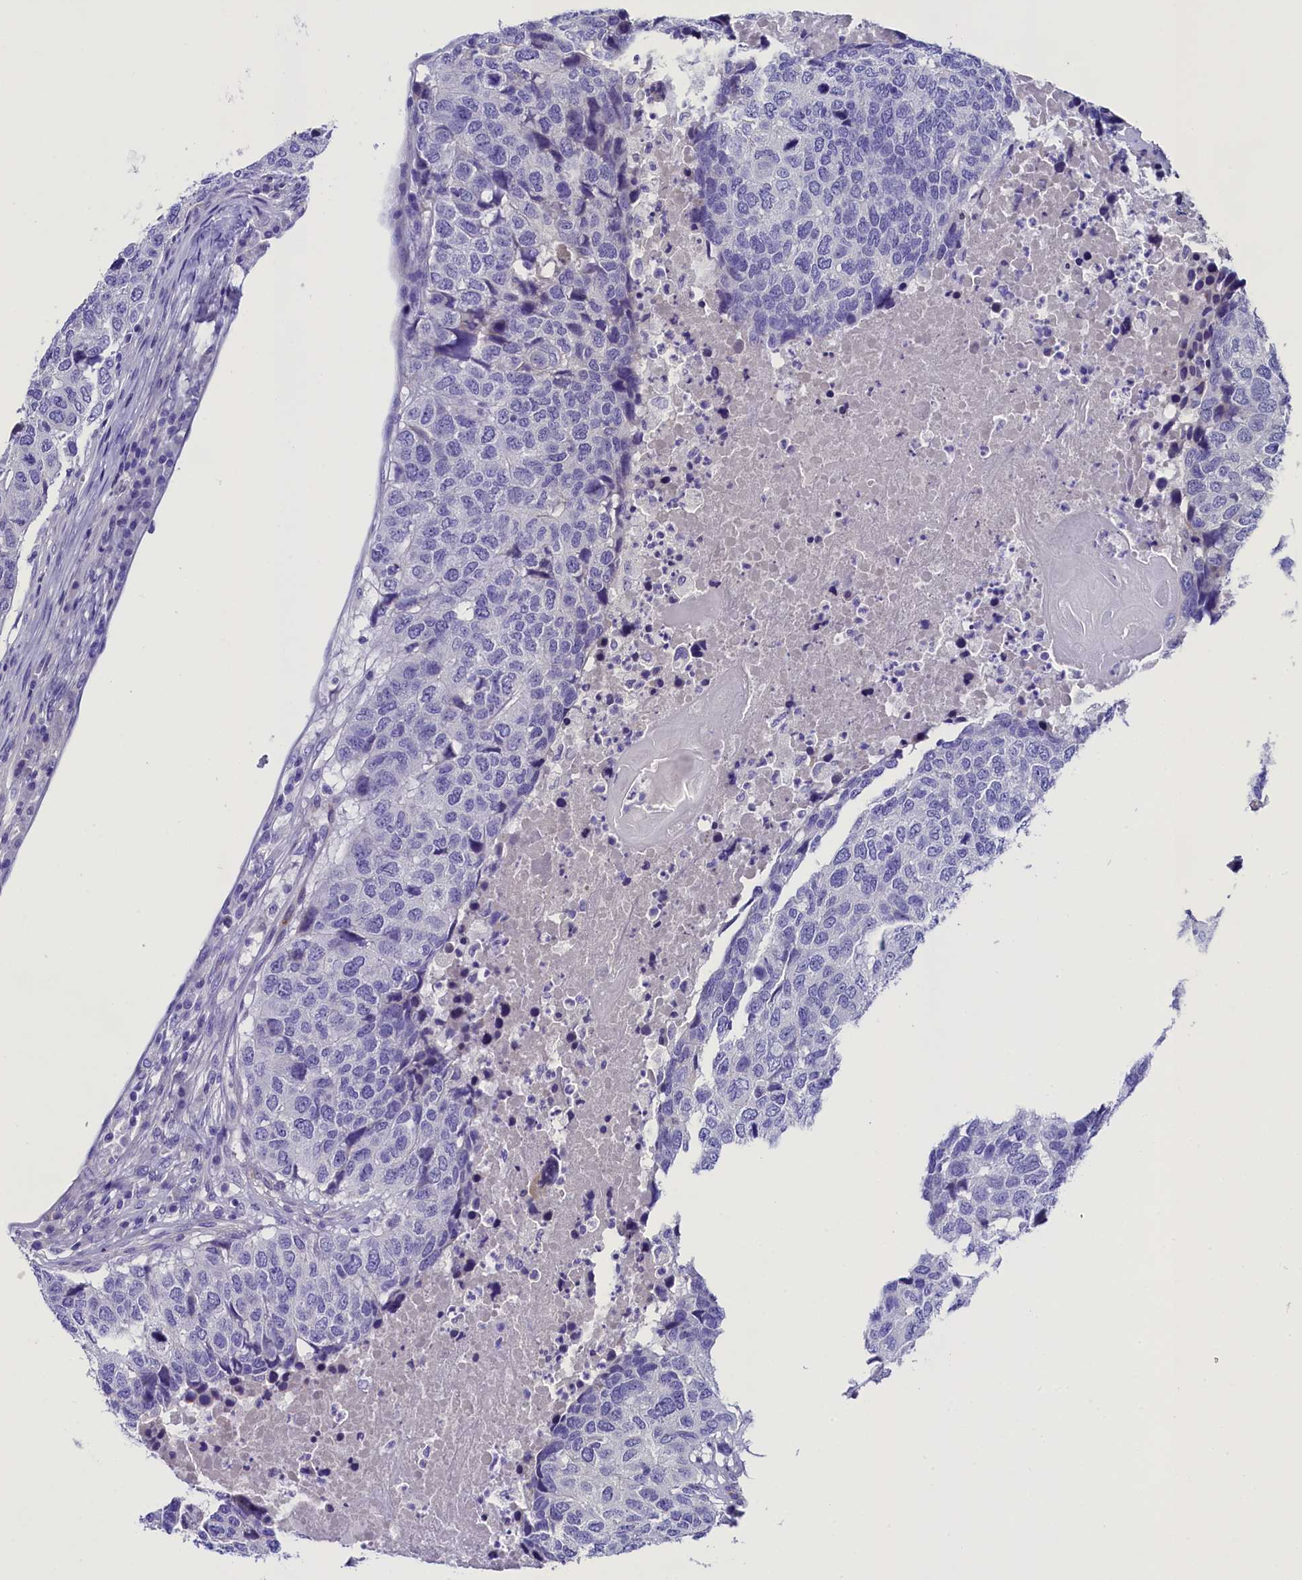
{"staining": {"intensity": "negative", "quantity": "none", "location": "none"}, "tissue": "head and neck cancer", "cell_type": "Tumor cells", "image_type": "cancer", "snomed": [{"axis": "morphology", "description": "Squamous cell carcinoma, NOS"}, {"axis": "topography", "description": "Head-Neck"}], "caption": "This histopathology image is of squamous cell carcinoma (head and neck) stained with IHC to label a protein in brown with the nuclei are counter-stained blue. There is no positivity in tumor cells.", "gene": "SOD3", "patient": {"sex": "male", "age": 66}}